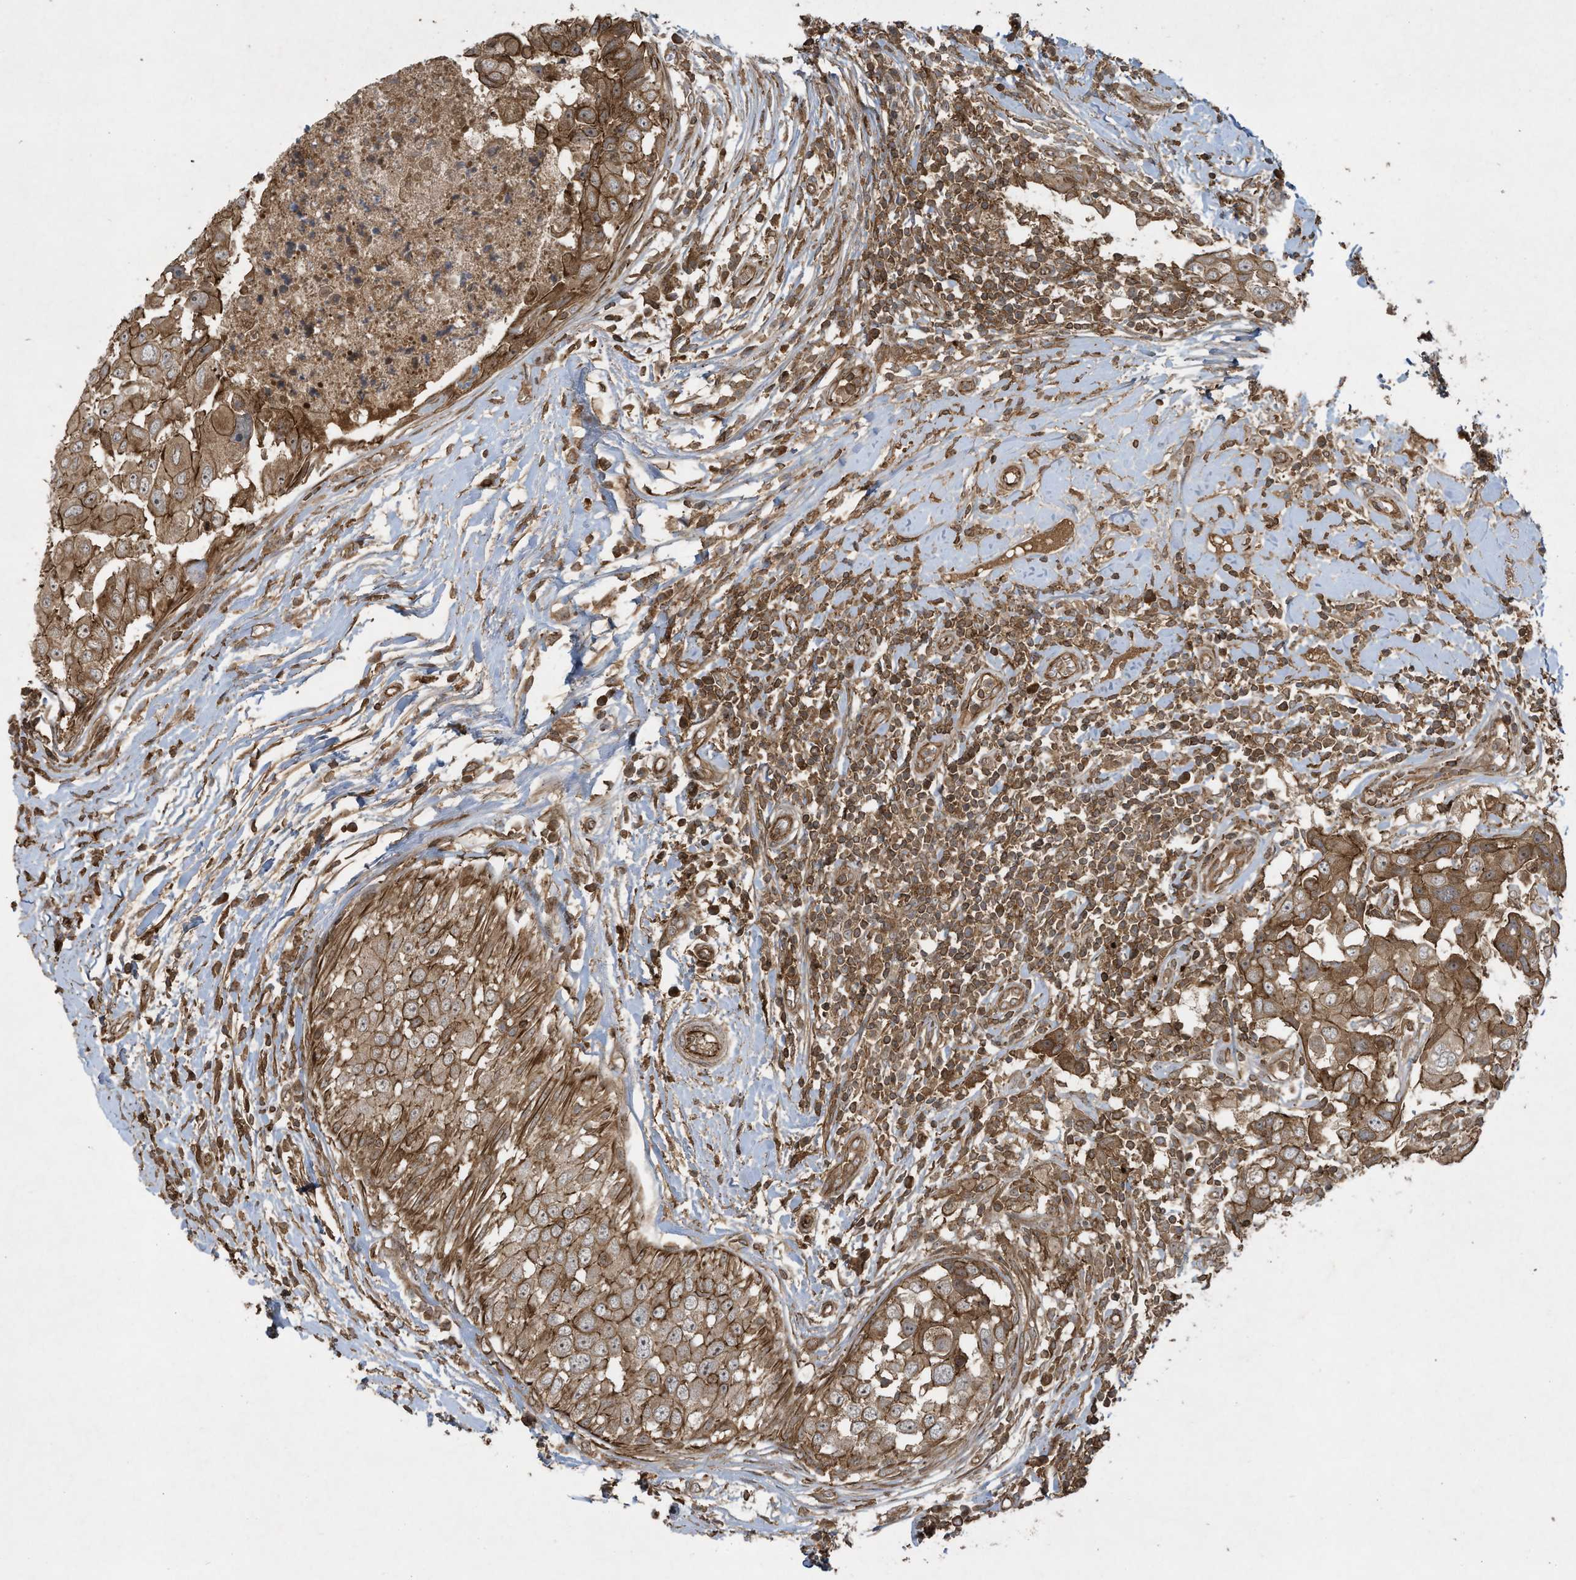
{"staining": {"intensity": "strong", "quantity": "25%-75%", "location": "cytoplasmic/membranous"}, "tissue": "breast cancer", "cell_type": "Tumor cells", "image_type": "cancer", "snomed": [{"axis": "morphology", "description": "Duct carcinoma"}, {"axis": "topography", "description": "Breast"}], "caption": "Immunohistochemistry photomicrograph of human breast cancer (infiltrating ductal carcinoma) stained for a protein (brown), which exhibits high levels of strong cytoplasmic/membranous expression in approximately 25%-75% of tumor cells.", "gene": "DDIT4", "patient": {"sex": "female", "age": 27}}